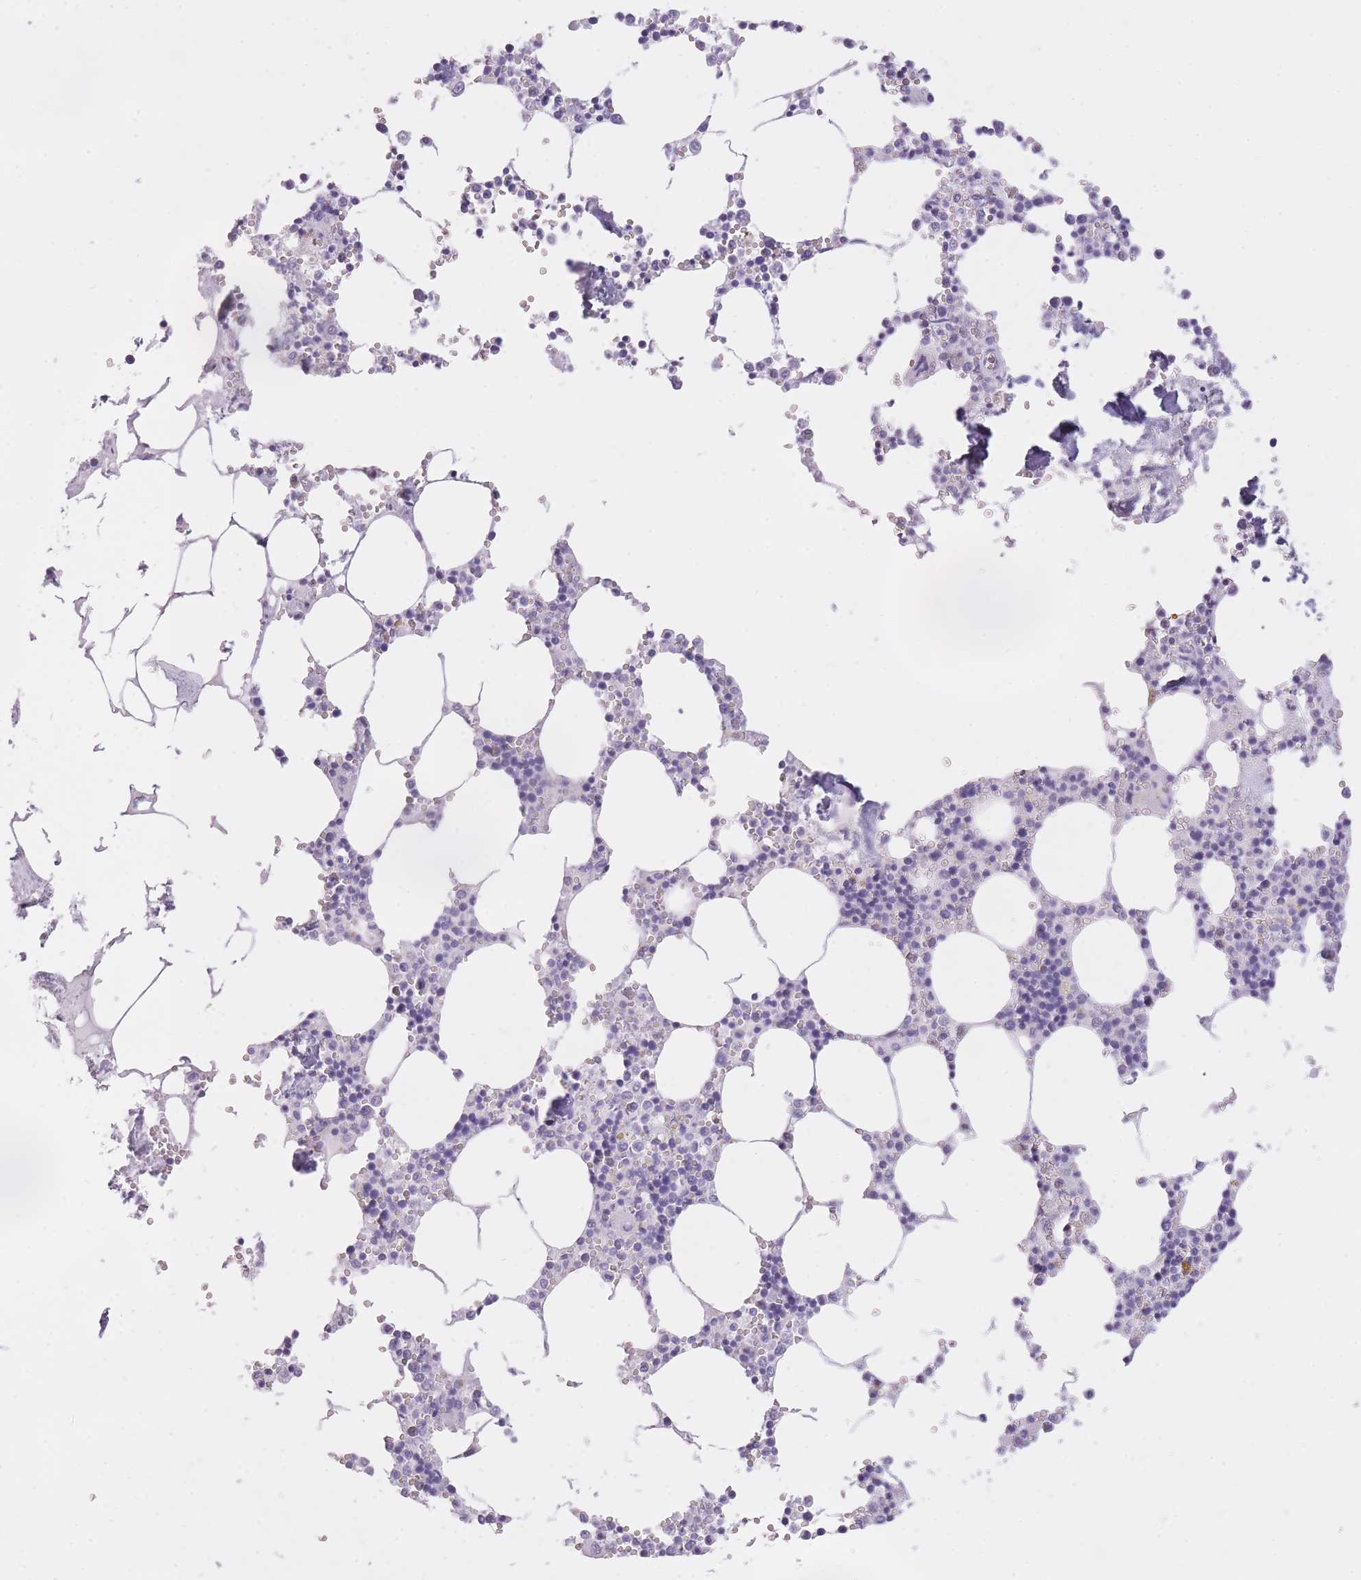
{"staining": {"intensity": "negative", "quantity": "none", "location": "none"}, "tissue": "bone marrow", "cell_type": "Hematopoietic cells", "image_type": "normal", "snomed": [{"axis": "morphology", "description": "Normal tissue, NOS"}, {"axis": "topography", "description": "Bone marrow"}], "caption": "IHC of unremarkable bone marrow shows no positivity in hematopoietic cells.", "gene": "GOLGA6A", "patient": {"sex": "male", "age": 54}}